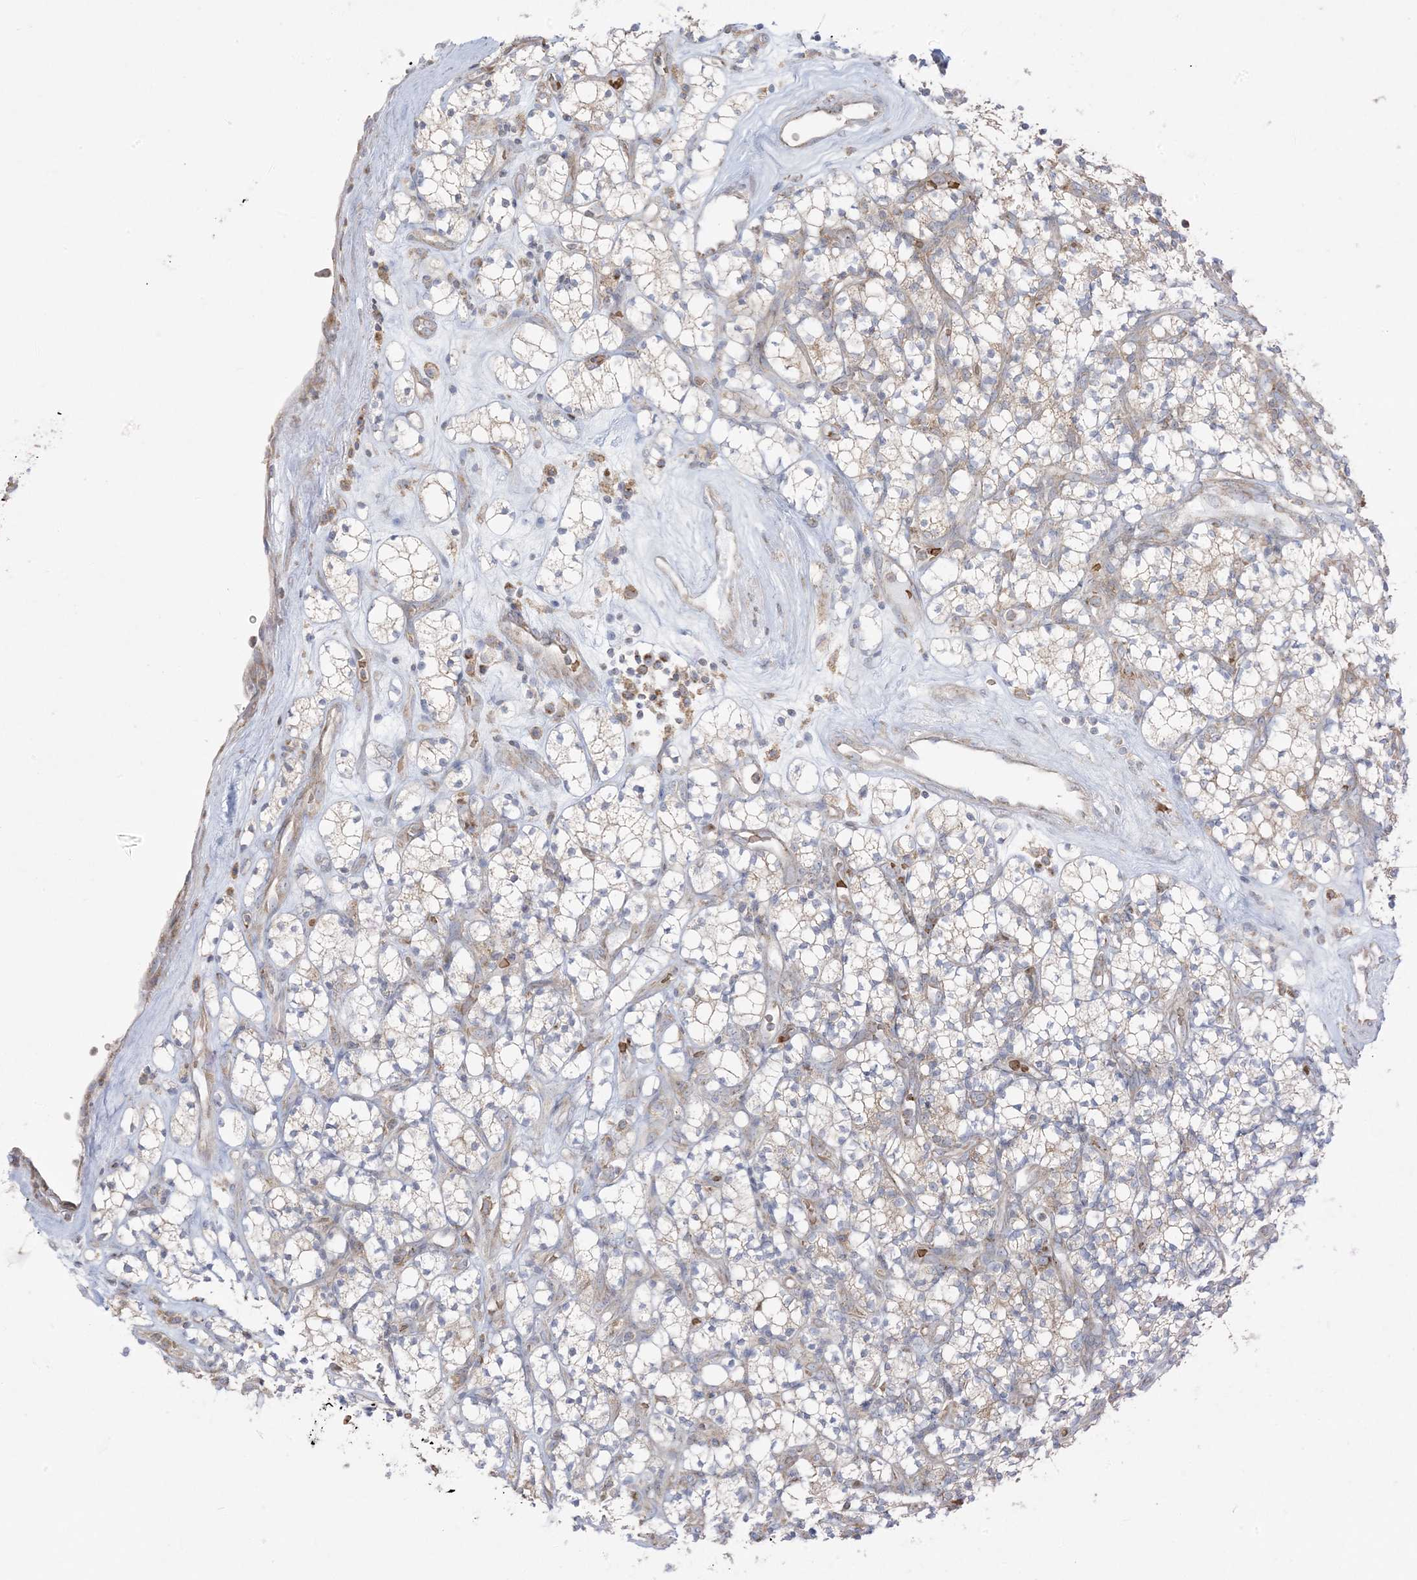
{"staining": {"intensity": "weak", "quantity": "25%-75%", "location": "cytoplasmic/membranous"}, "tissue": "renal cancer", "cell_type": "Tumor cells", "image_type": "cancer", "snomed": [{"axis": "morphology", "description": "Adenocarcinoma, NOS"}, {"axis": "topography", "description": "Kidney"}], "caption": "Renal cancer was stained to show a protein in brown. There is low levels of weak cytoplasmic/membranous staining in approximately 25%-75% of tumor cells. Immunohistochemistry (ihc) stains the protein in brown and the nuclei are stained blue.", "gene": "PIK3R4", "patient": {"sex": "male", "age": 77}}